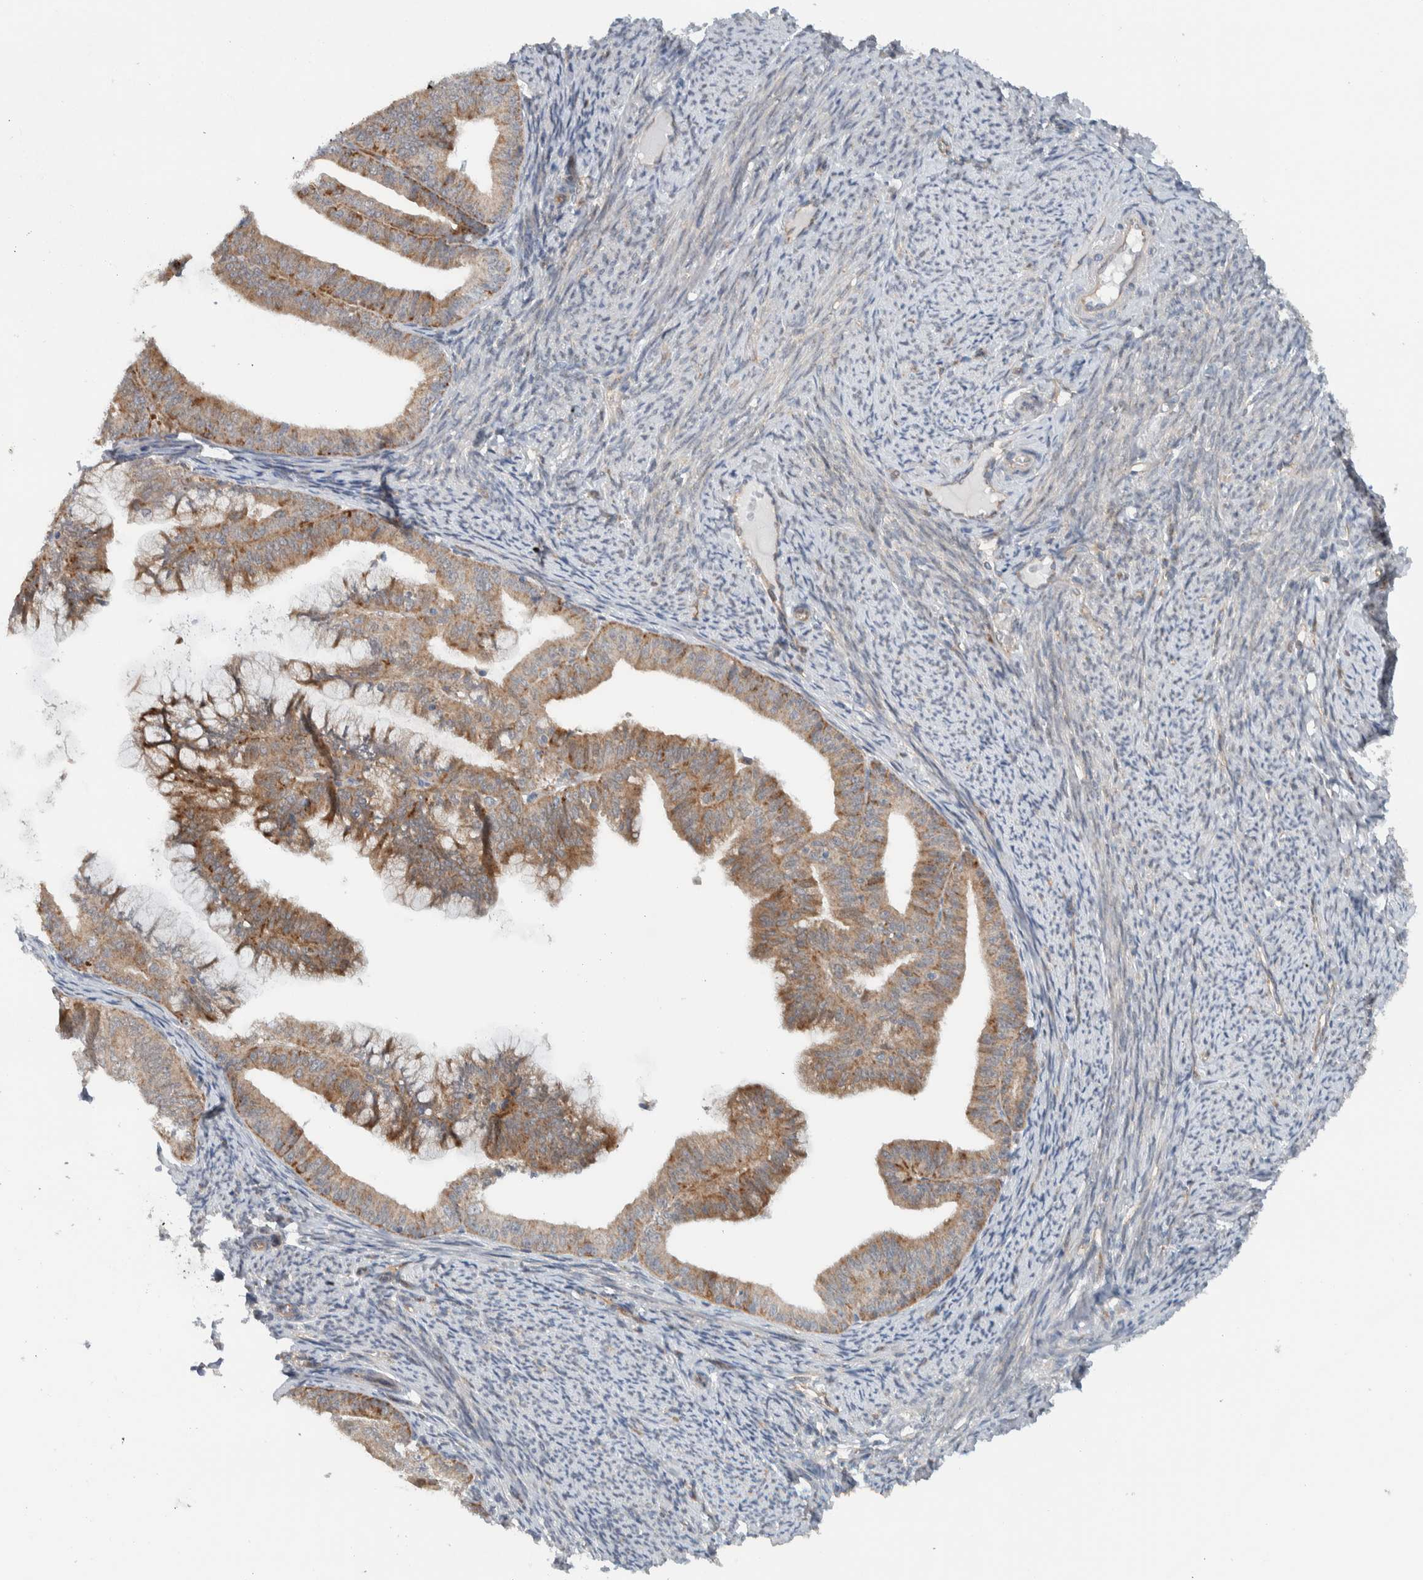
{"staining": {"intensity": "moderate", "quantity": ">75%", "location": "cytoplasmic/membranous"}, "tissue": "endometrial cancer", "cell_type": "Tumor cells", "image_type": "cancer", "snomed": [{"axis": "morphology", "description": "Adenocarcinoma, NOS"}, {"axis": "topography", "description": "Endometrium"}], "caption": "DAB immunohistochemical staining of human endometrial adenocarcinoma reveals moderate cytoplasmic/membranous protein expression in approximately >75% of tumor cells.", "gene": "RERE", "patient": {"sex": "female", "age": 63}}